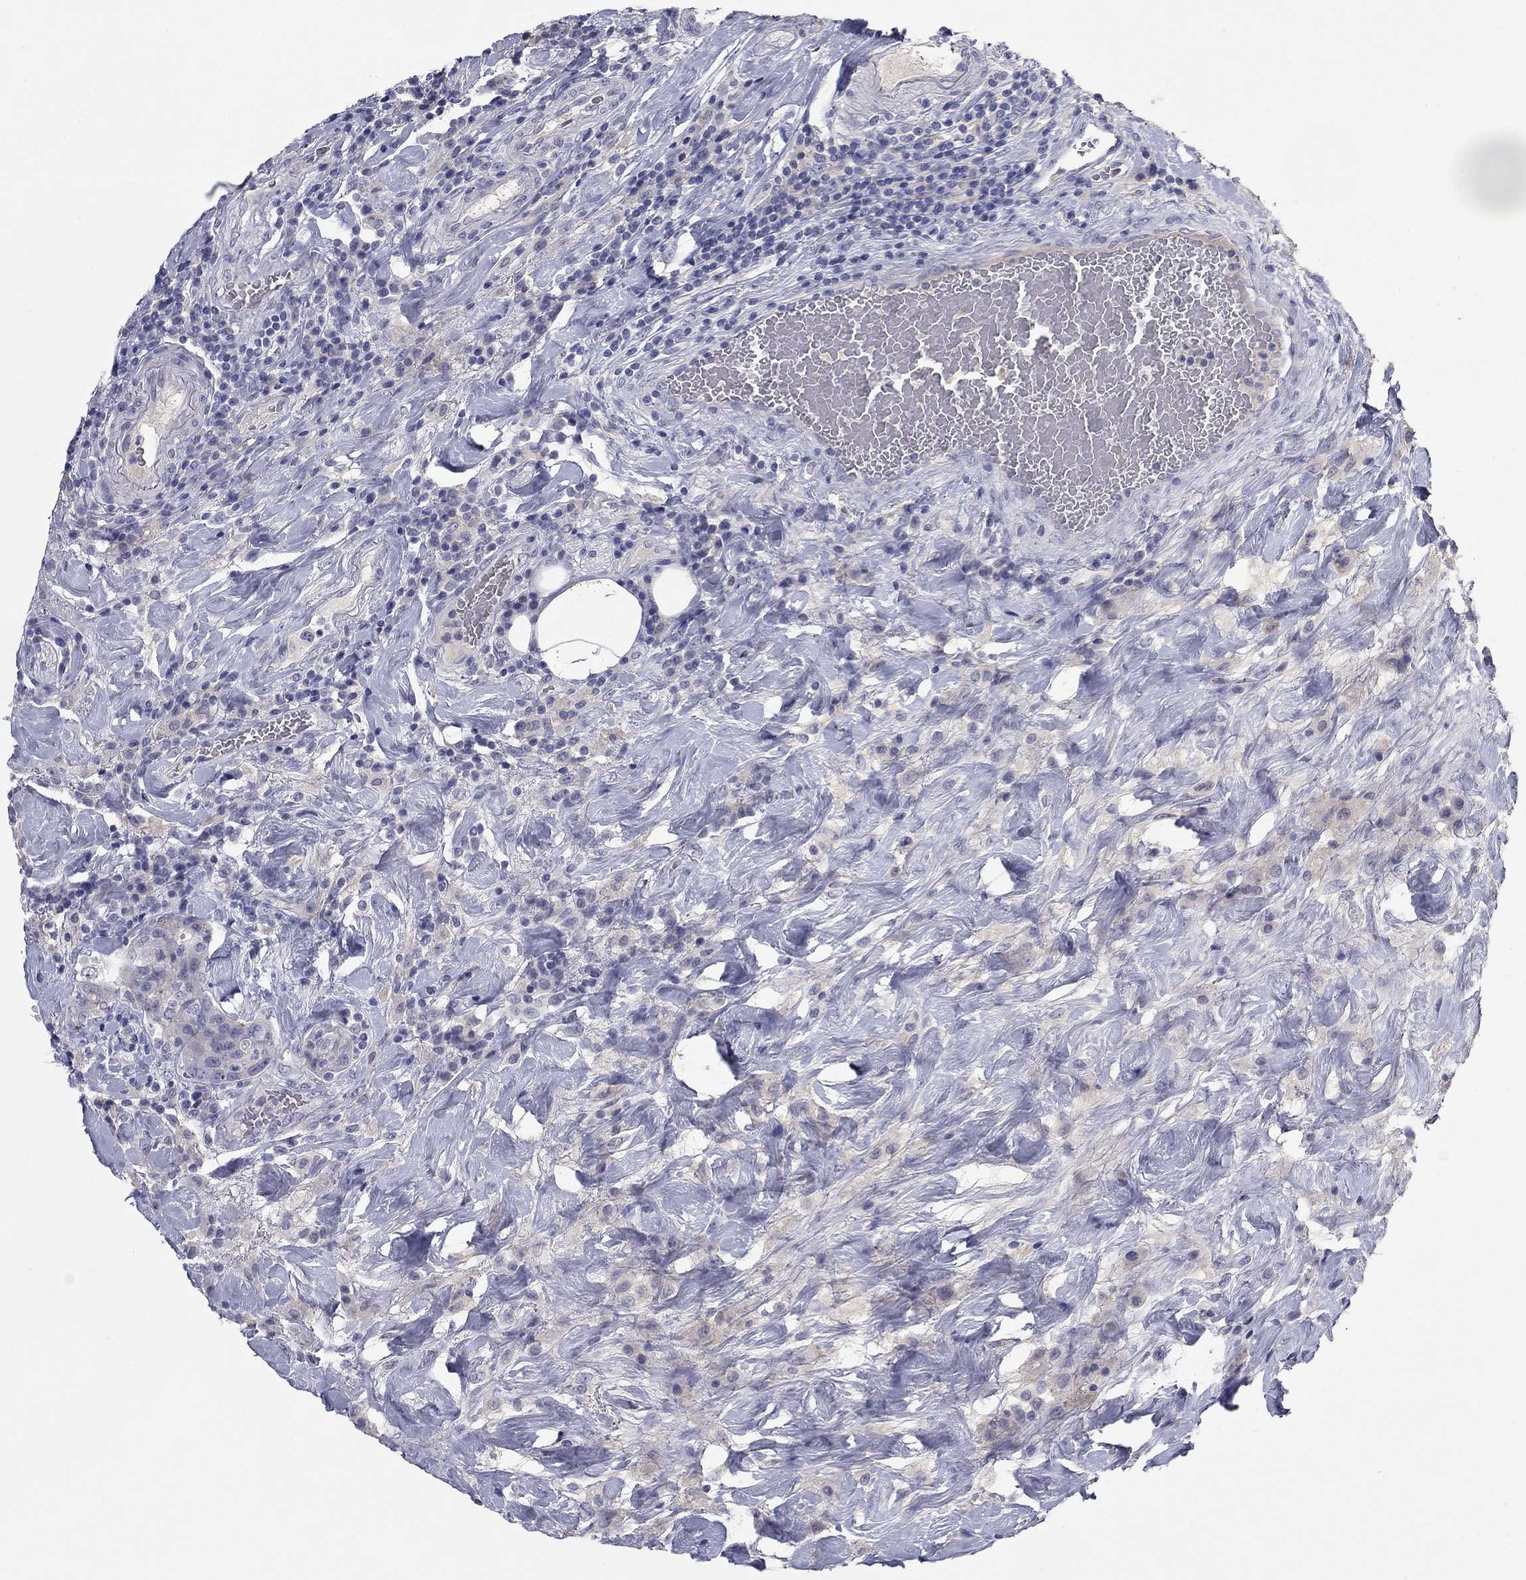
{"staining": {"intensity": "negative", "quantity": "none", "location": "none"}, "tissue": "colorectal cancer", "cell_type": "Tumor cells", "image_type": "cancer", "snomed": [{"axis": "morphology", "description": "Adenocarcinoma, NOS"}, {"axis": "topography", "description": "Colon"}], "caption": "Tumor cells show no significant protein staining in colorectal adenocarcinoma.", "gene": "CNTNAP4", "patient": {"sex": "female", "age": 69}}